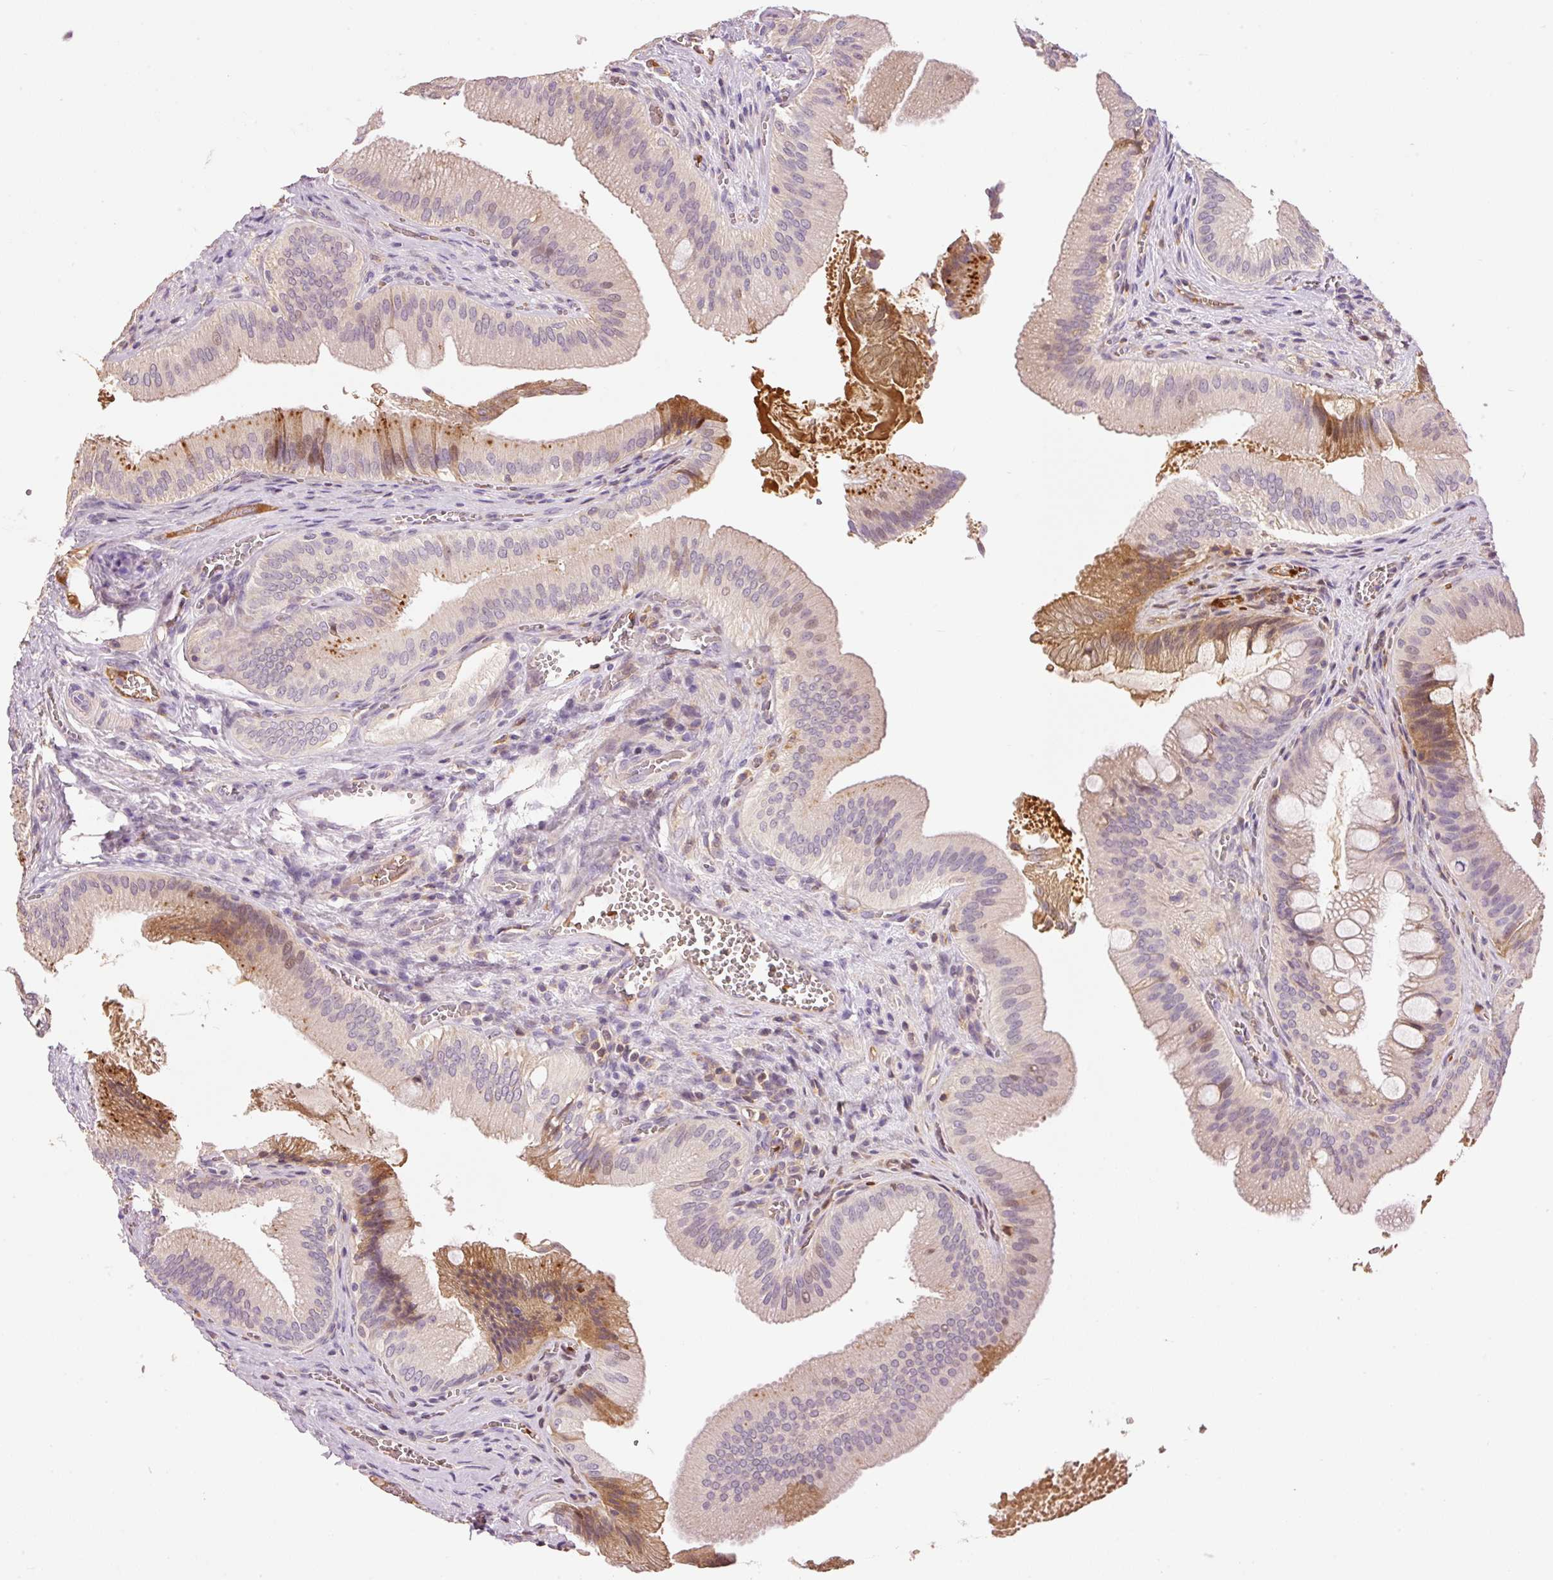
{"staining": {"intensity": "moderate", "quantity": "25%-75%", "location": "cytoplasmic/membranous"}, "tissue": "gallbladder", "cell_type": "Glandular cells", "image_type": "normal", "snomed": [{"axis": "morphology", "description": "Normal tissue, NOS"}, {"axis": "topography", "description": "Gallbladder"}], "caption": "Moderate cytoplasmic/membranous staining for a protein is seen in about 25%-75% of glandular cells of benign gallbladder using immunohistochemistry (IHC).", "gene": "CMTM8", "patient": {"sex": "male", "age": 17}}